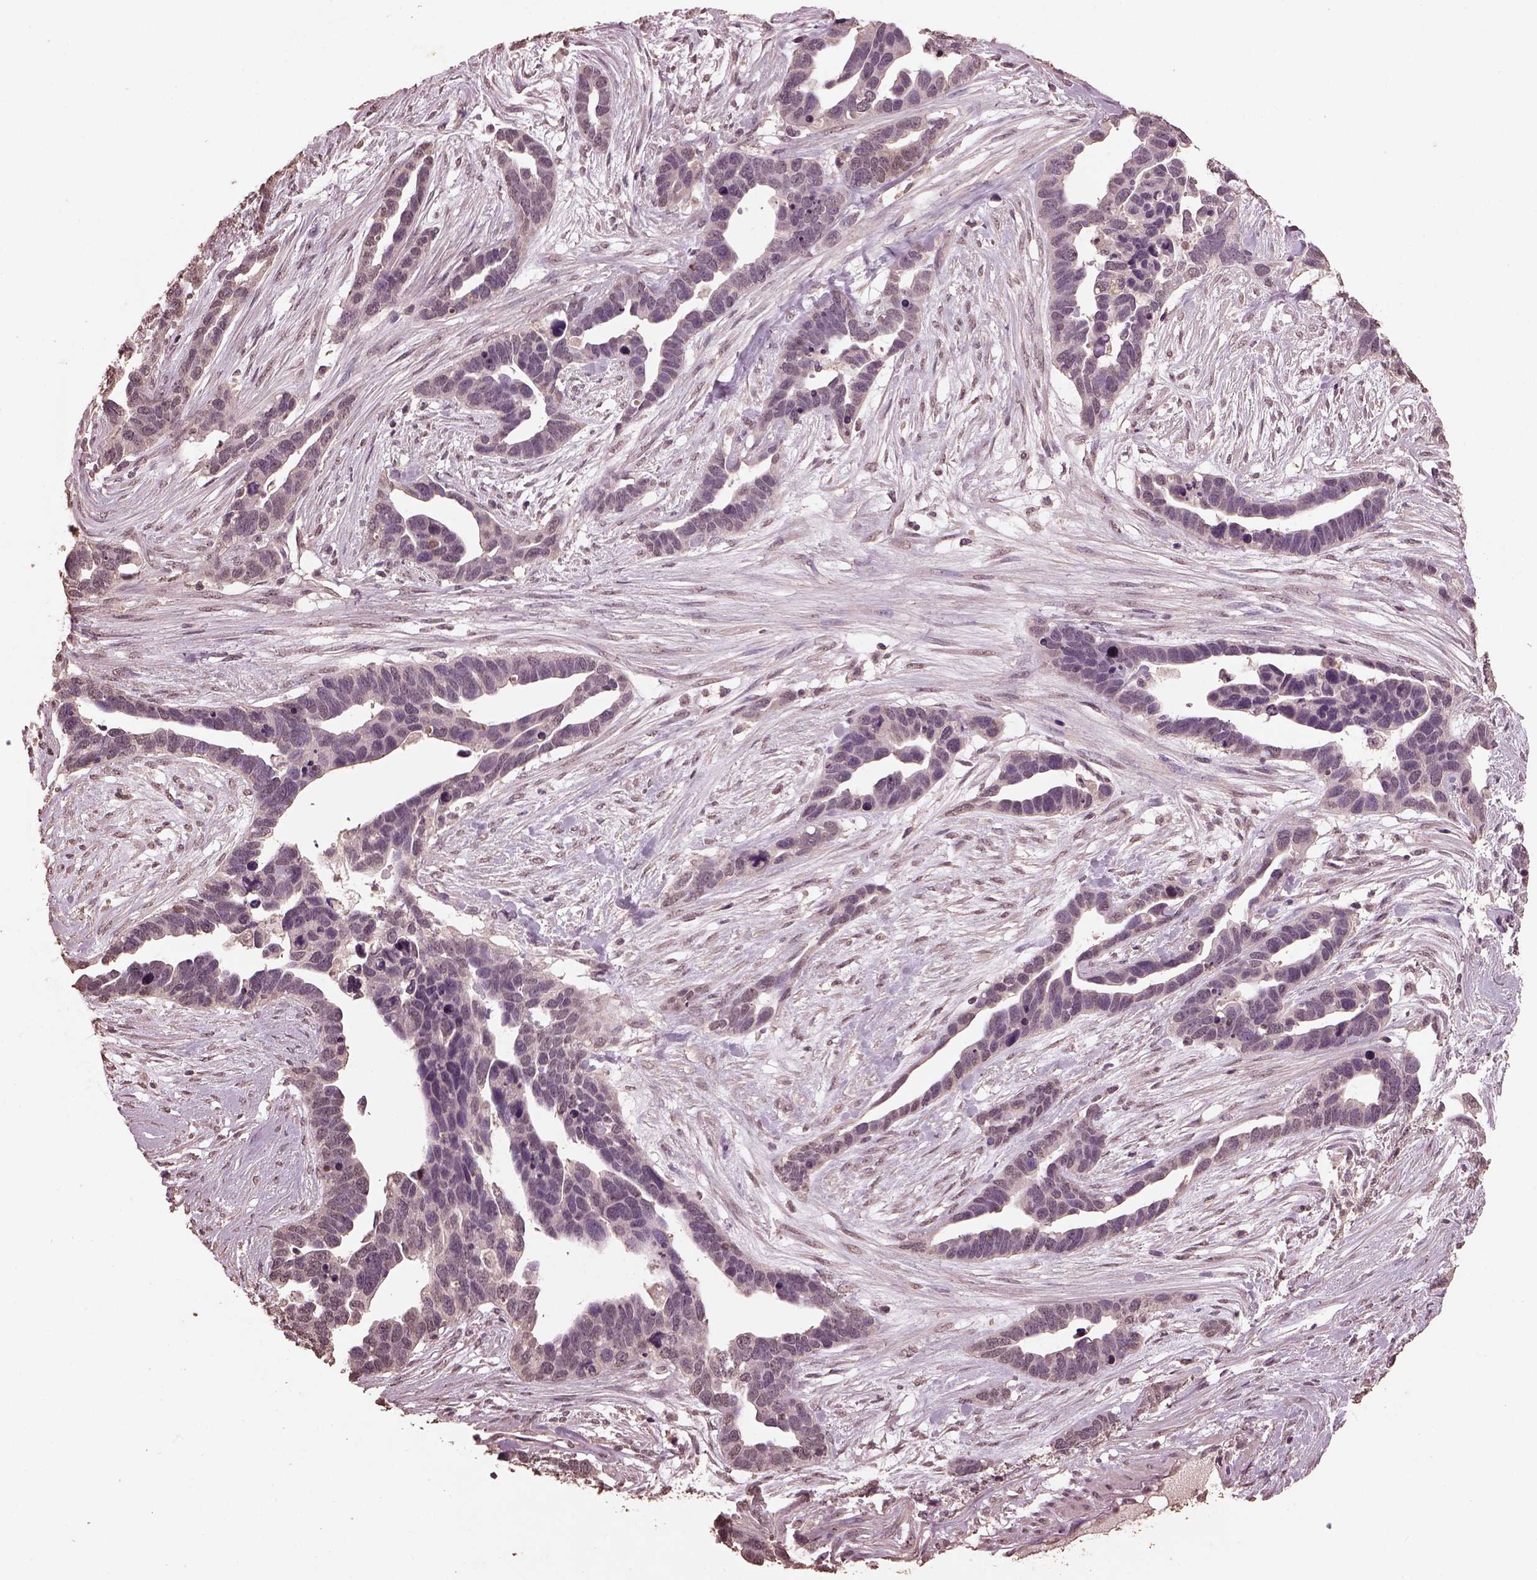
{"staining": {"intensity": "negative", "quantity": "none", "location": "none"}, "tissue": "ovarian cancer", "cell_type": "Tumor cells", "image_type": "cancer", "snomed": [{"axis": "morphology", "description": "Cystadenocarcinoma, serous, NOS"}, {"axis": "topography", "description": "Ovary"}], "caption": "This is an immunohistochemistry micrograph of human ovarian cancer (serous cystadenocarcinoma). There is no expression in tumor cells.", "gene": "CPT1C", "patient": {"sex": "female", "age": 54}}